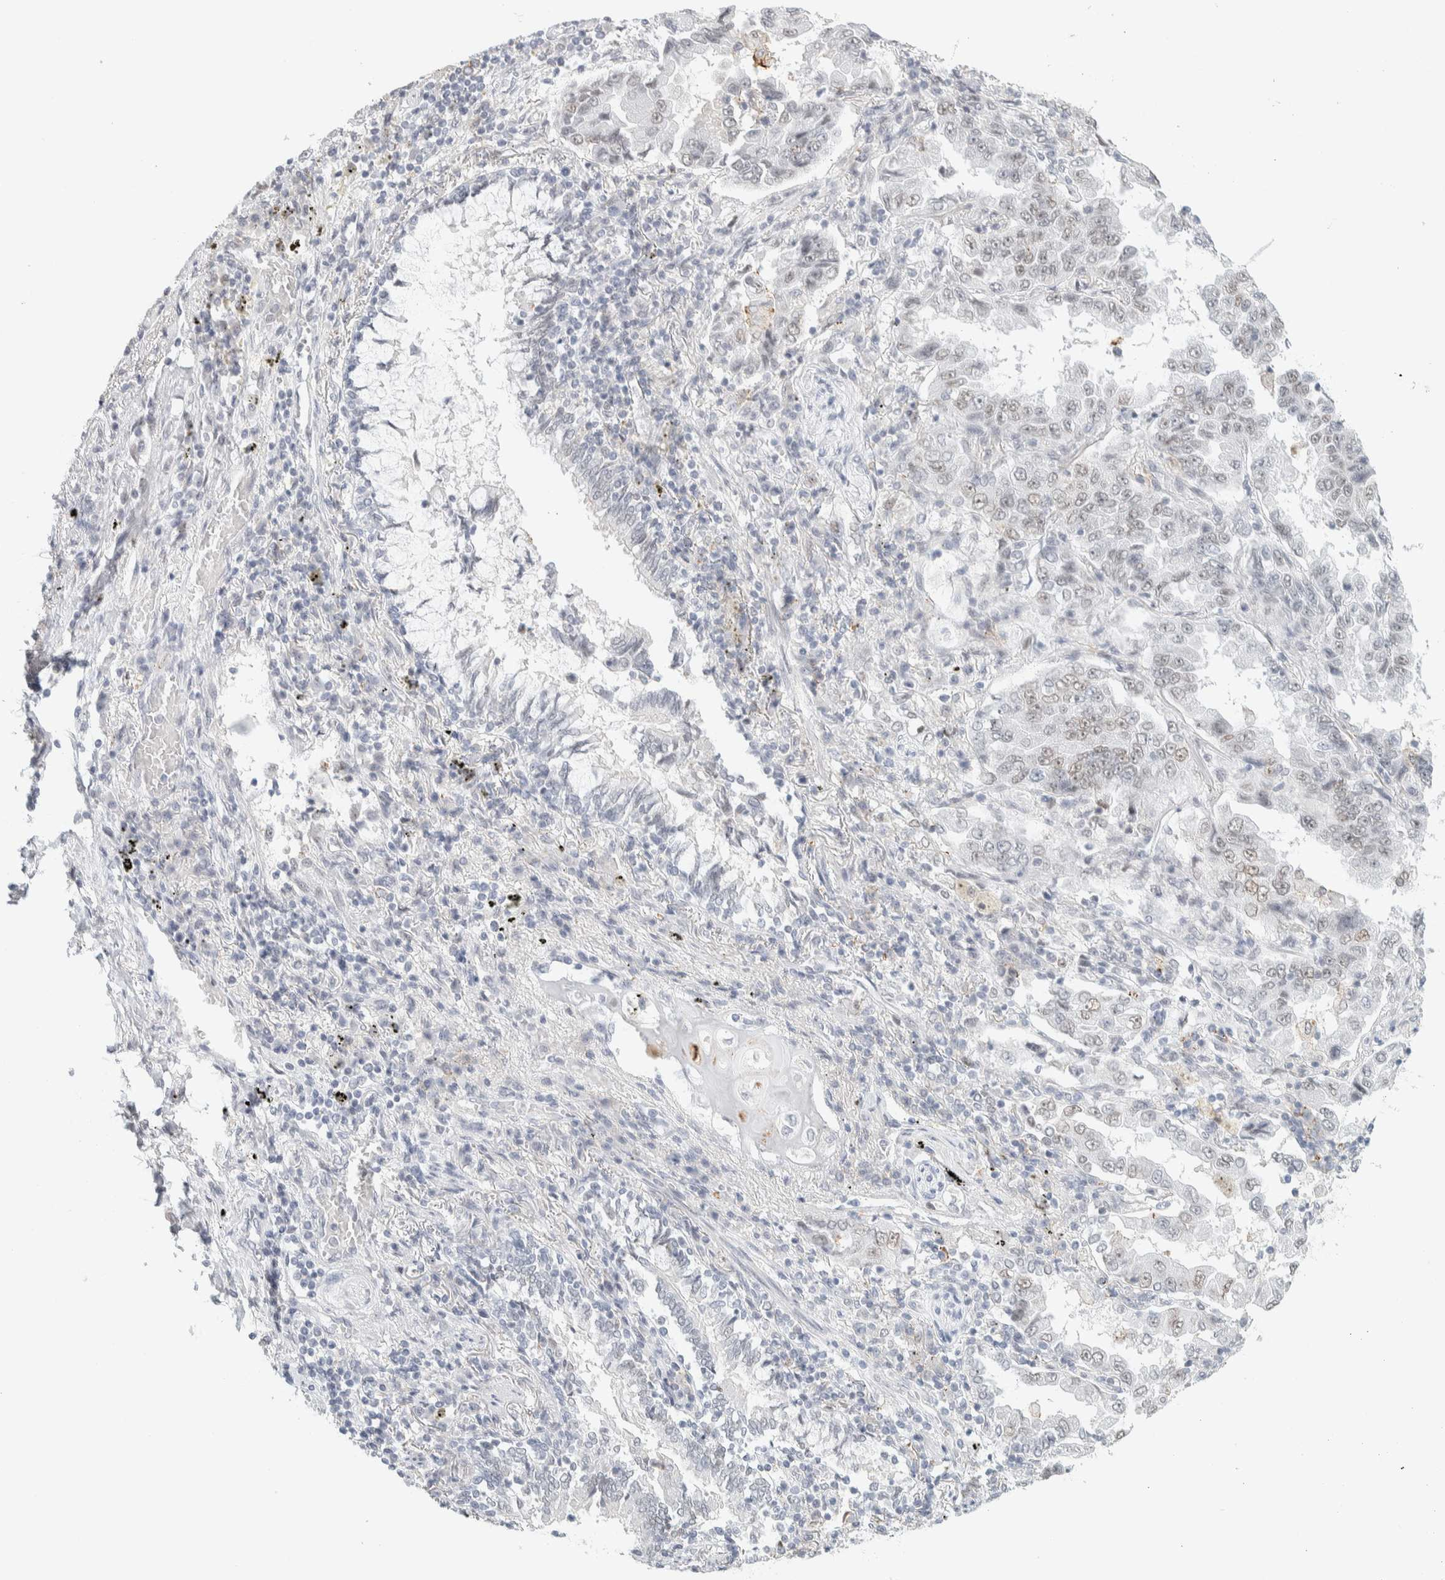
{"staining": {"intensity": "weak", "quantity": "25%-75%", "location": "nuclear"}, "tissue": "lung cancer", "cell_type": "Tumor cells", "image_type": "cancer", "snomed": [{"axis": "morphology", "description": "Adenocarcinoma, NOS"}, {"axis": "topography", "description": "Lung"}], "caption": "A brown stain shows weak nuclear staining of a protein in lung cancer (adenocarcinoma) tumor cells. The protein is stained brown, and the nuclei are stained in blue (DAB IHC with brightfield microscopy, high magnification).", "gene": "CDH17", "patient": {"sex": "female", "age": 51}}